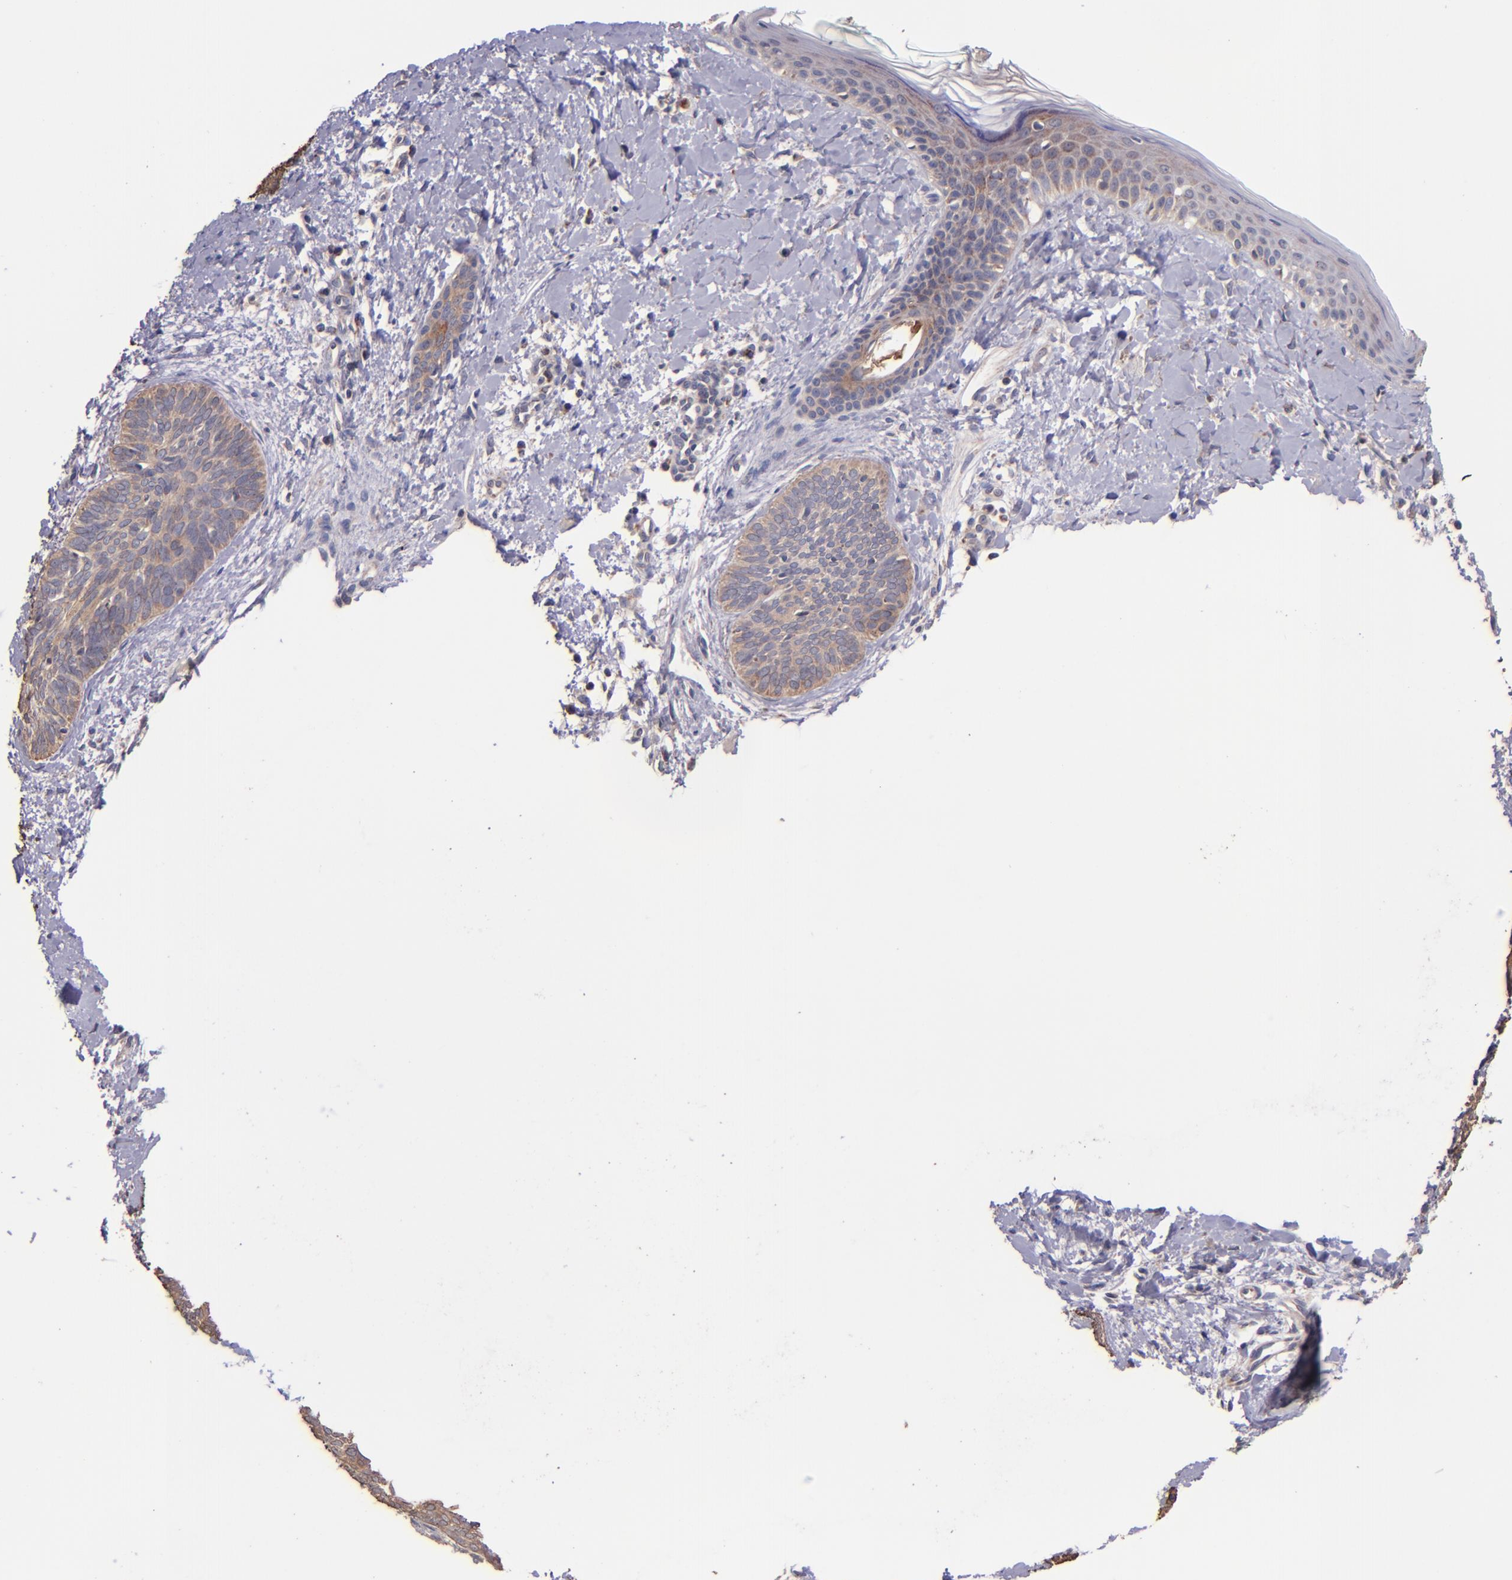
{"staining": {"intensity": "moderate", "quantity": "25%-75%", "location": "cytoplasmic/membranous"}, "tissue": "skin cancer", "cell_type": "Tumor cells", "image_type": "cancer", "snomed": [{"axis": "morphology", "description": "Basal cell carcinoma"}, {"axis": "topography", "description": "Skin"}], "caption": "IHC staining of basal cell carcinoma (skin), which demonstrates medium levels of moderate cytoplasmic/membranous staining in approximately 25%-75% of tumor cells indicating moderate cytoplasmic/membranous protein expression. The staining was performed using DAB (3,3'-diaminobenzidine) (brown) for protein detection and nuclei were counterstained in hematoxylin (blue).", "gene": "SHC1", "patient": {"sex": "female", "age": 81}}